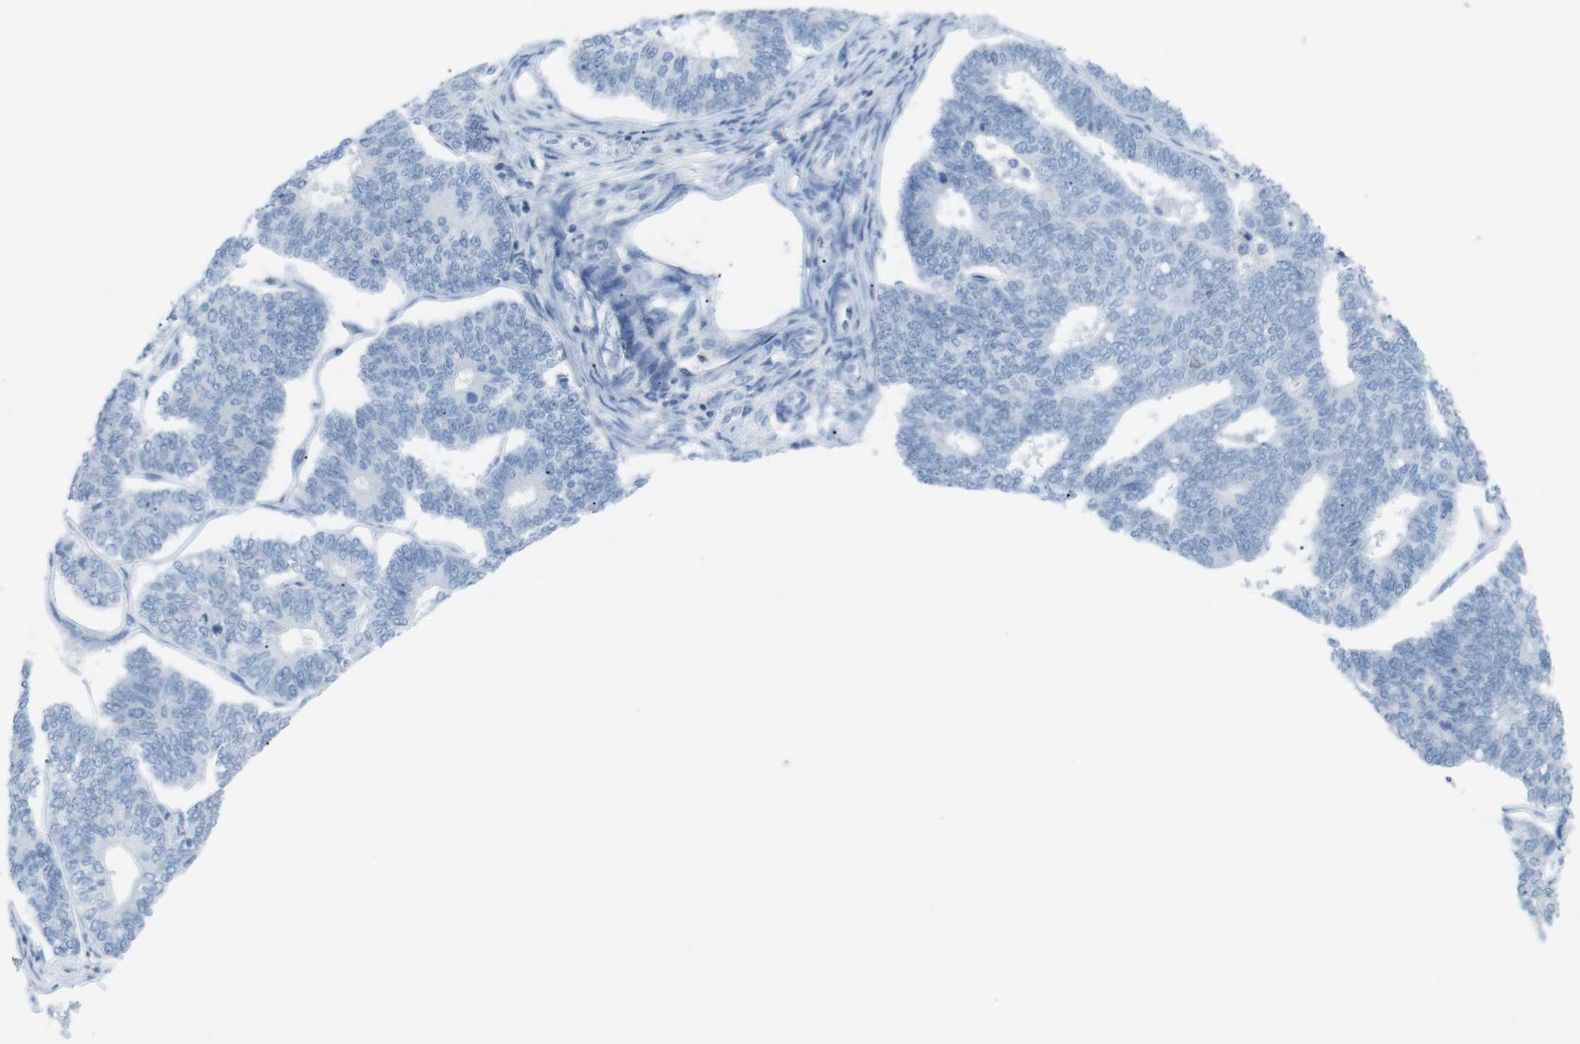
{"staining": {"intensity": "negative", "quantity": "none", "location": "none"}, "tissue": "endometrial cancer", "cell_type": "Tumor cells", "image_type": "cancer", "snomed": [{"axis": "morphology", "description": "Adenocarcinoma, NOS"}, {"axis": "topography", "description": "Endometrium"}], "caption": "A high-resolution image shows IHC staining of endometrial cancer, which reveals no significant expression in tumor cells.", "gene": "HBG2", "patient": {"sex": "female", "age": 70}}